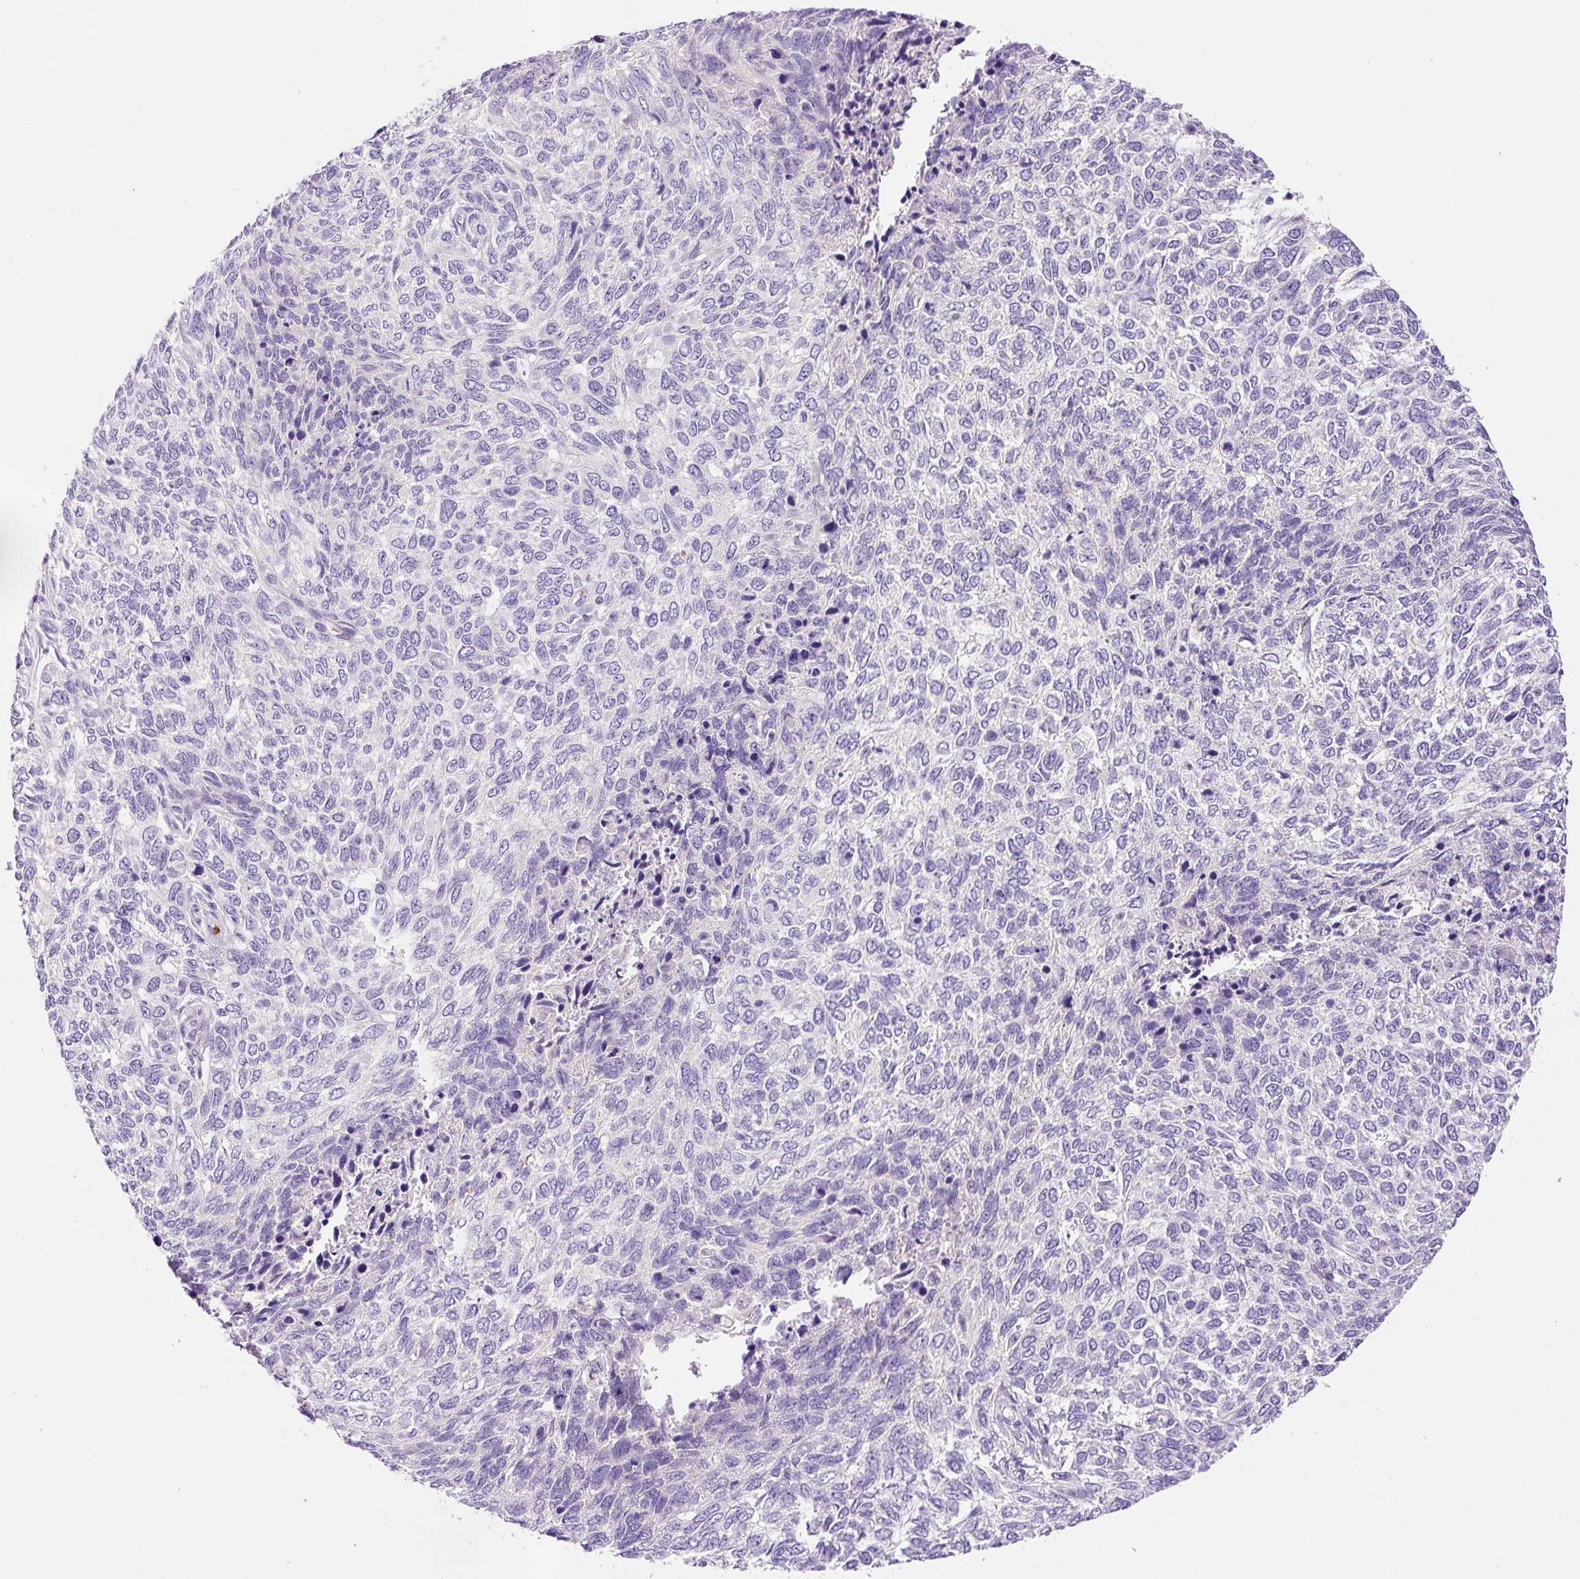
{"staining": {"intensity": "negative", "quantity": "none", "location": "none"}, "tissue": "skin cancer", "cell_type": "Tumor cells", "image_type": "cancer", "snomed": [{"axis": "morphology", "description": "Basal cell carcinoma"}, {"axis": "topography", "description": "Skin"}], "caption": "The immunohistochemistry photomicrograph has no significant expression in tumor cells of skin basal cell carcinoma tissue. Nuclei are stained in blue.", "gene": "LHFPL5", "patient": {"sex": "female", "age": 65}}